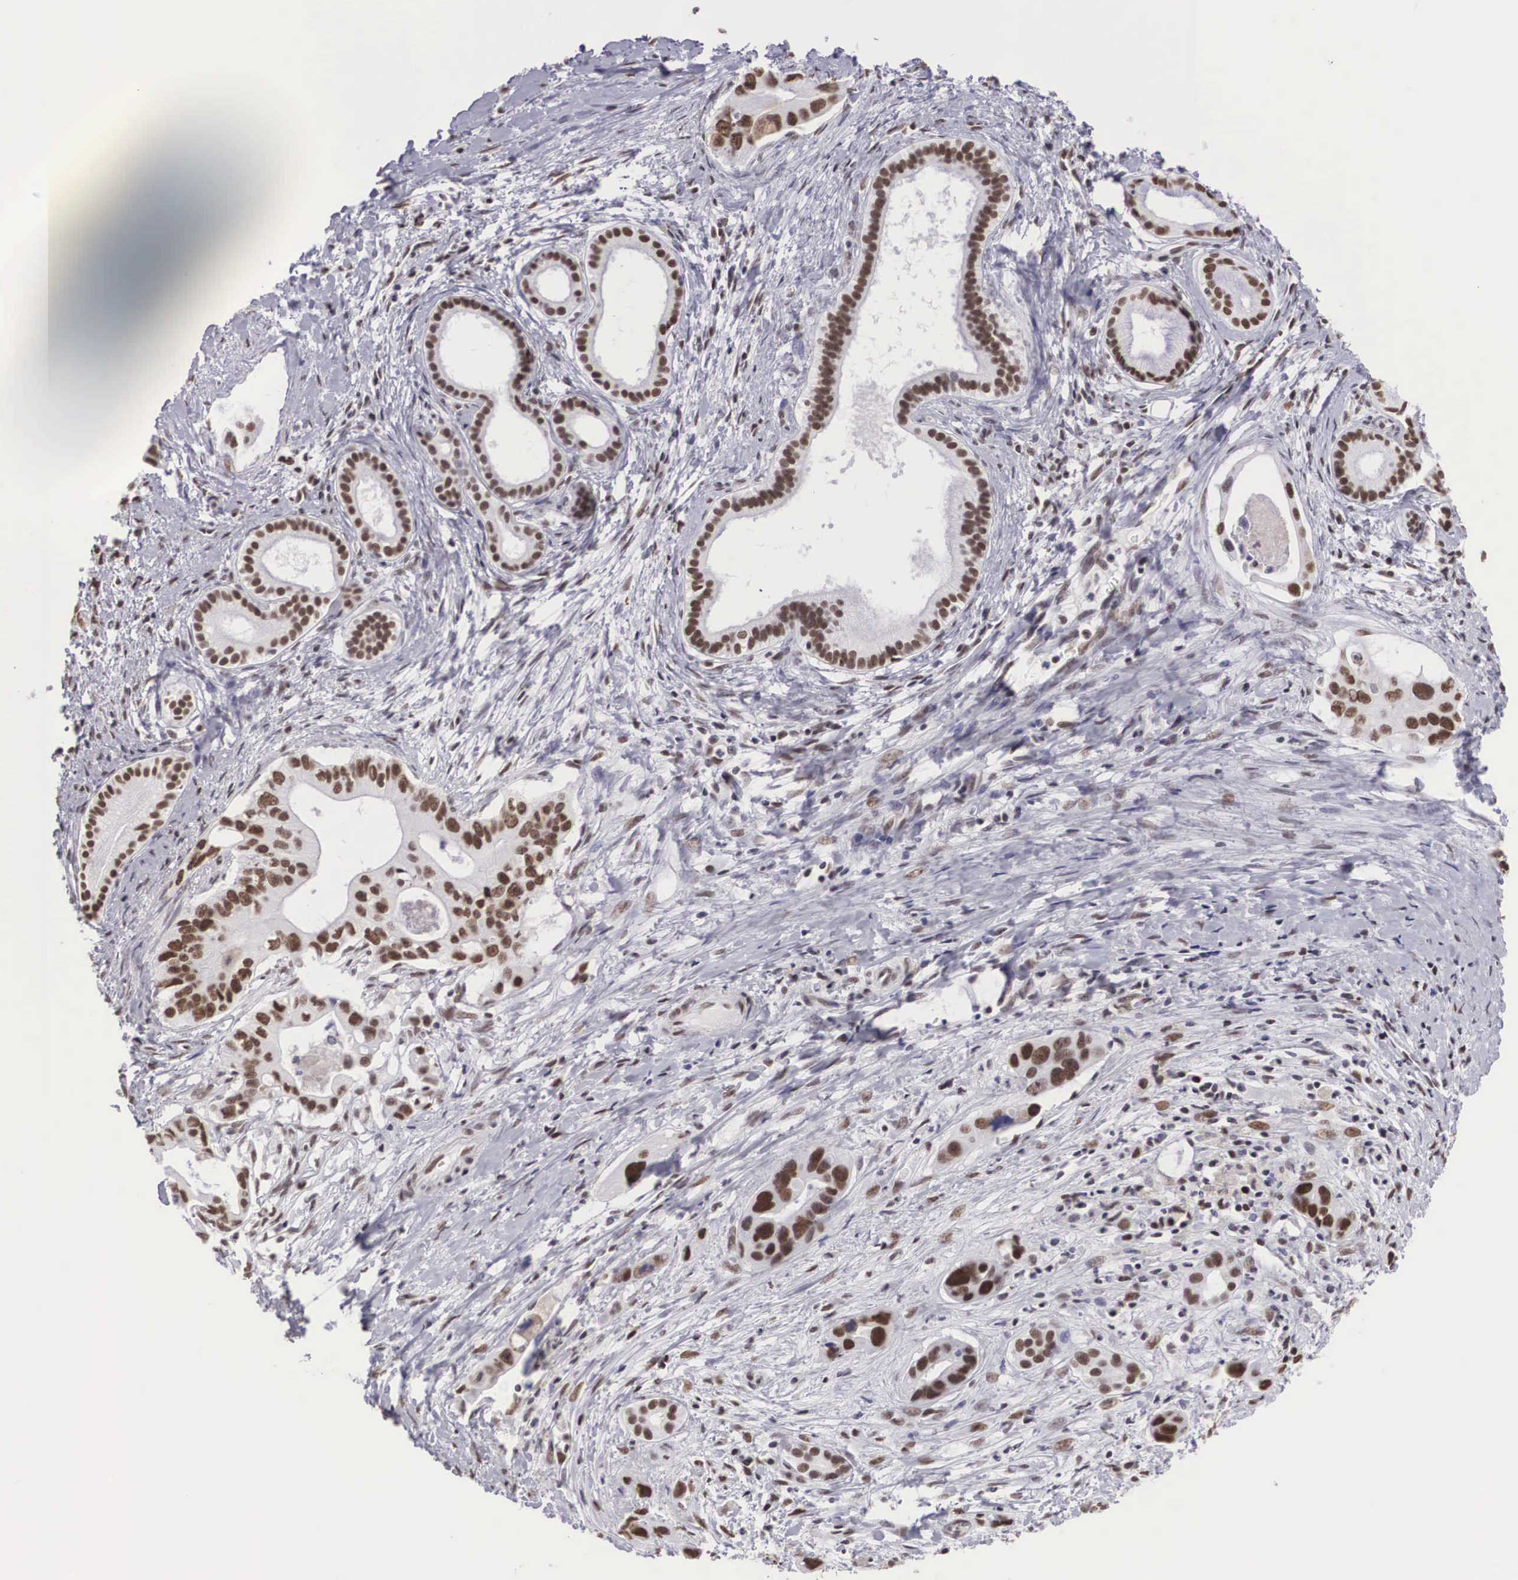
{"staining": {"intensity": "moderate", "quantity": "25%-75%", "location": "nuclear"}, "tissue": "liver cancer", "cell_type": "Tumor cells", "image_type": "cancer", "snomed": [{"axis": "morphology", "description": "Cholangiocarcinoma"}, {"axis": "topography", "description": "Liver"}], "caption": "Protein staining by immunohistochemistry (IHC) displays moderate nuclear staining in approximately 25%-75% of tumor cells in cholangiocarcinoma (liver).", "gene": "CSTF2", "patient": {"sex": "female", "age": 65}}